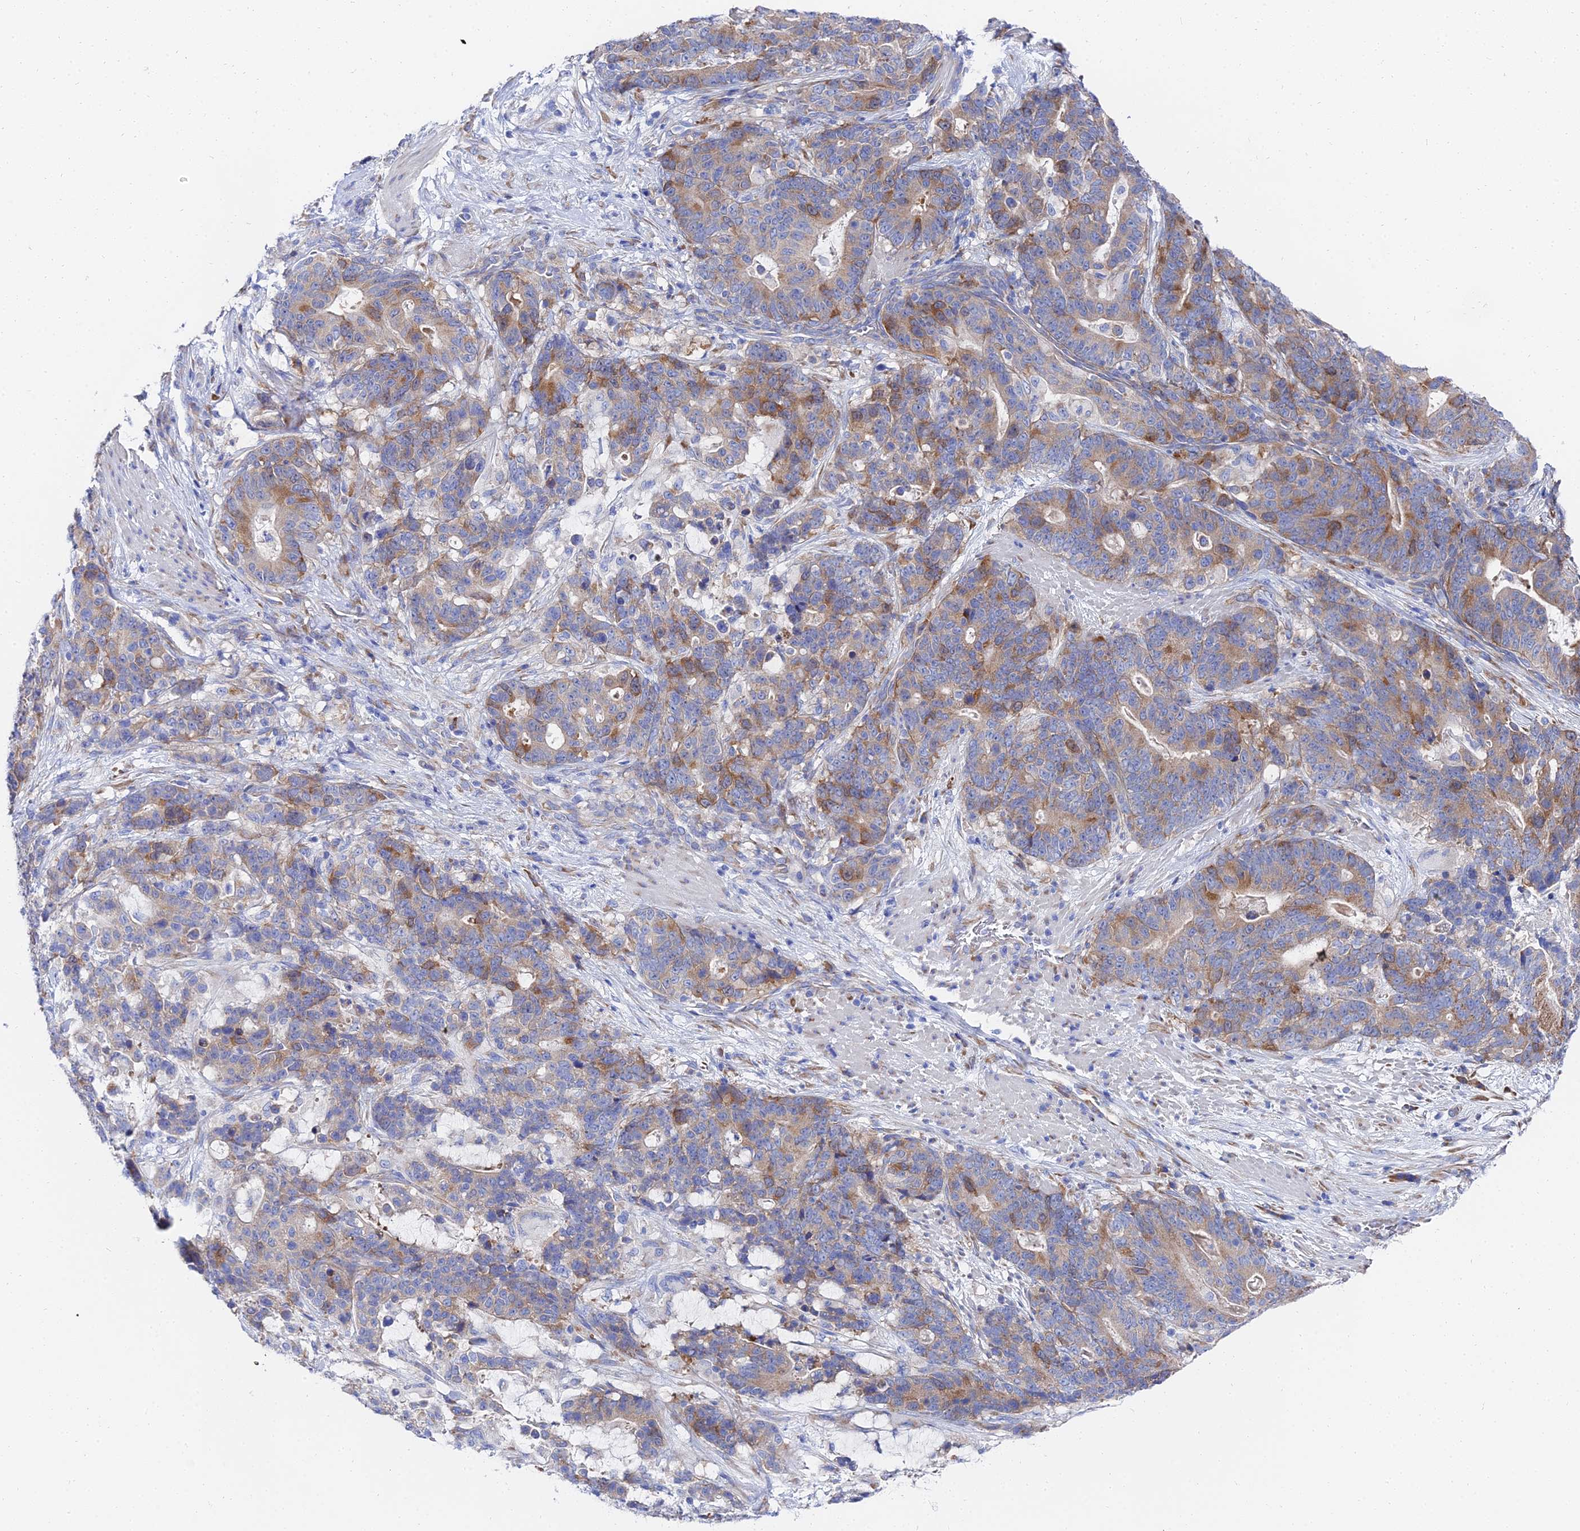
{"staining": {"intensity": "moderate", "quantity": "25%-75%", "location": "cytoplasmic/membranous"}, "tissue": "stomach cancer", "cell_type": "Tumor cells", "image_type": "cancer", "snomed": [{"axis": "morphology", "description": "Adenocarcinoma, NOS"}, {"axis": "topography", "description": "Stomach"}], "caption": "A histopathology image showing moderate cytoplasmic/membranous staining in about 25%-75% of tumor cells in stomach cancer, as visualized by brown immunohistochemical staining.", "gene": "PTTG1", "patient": {"sex": "female", "age": 76}}